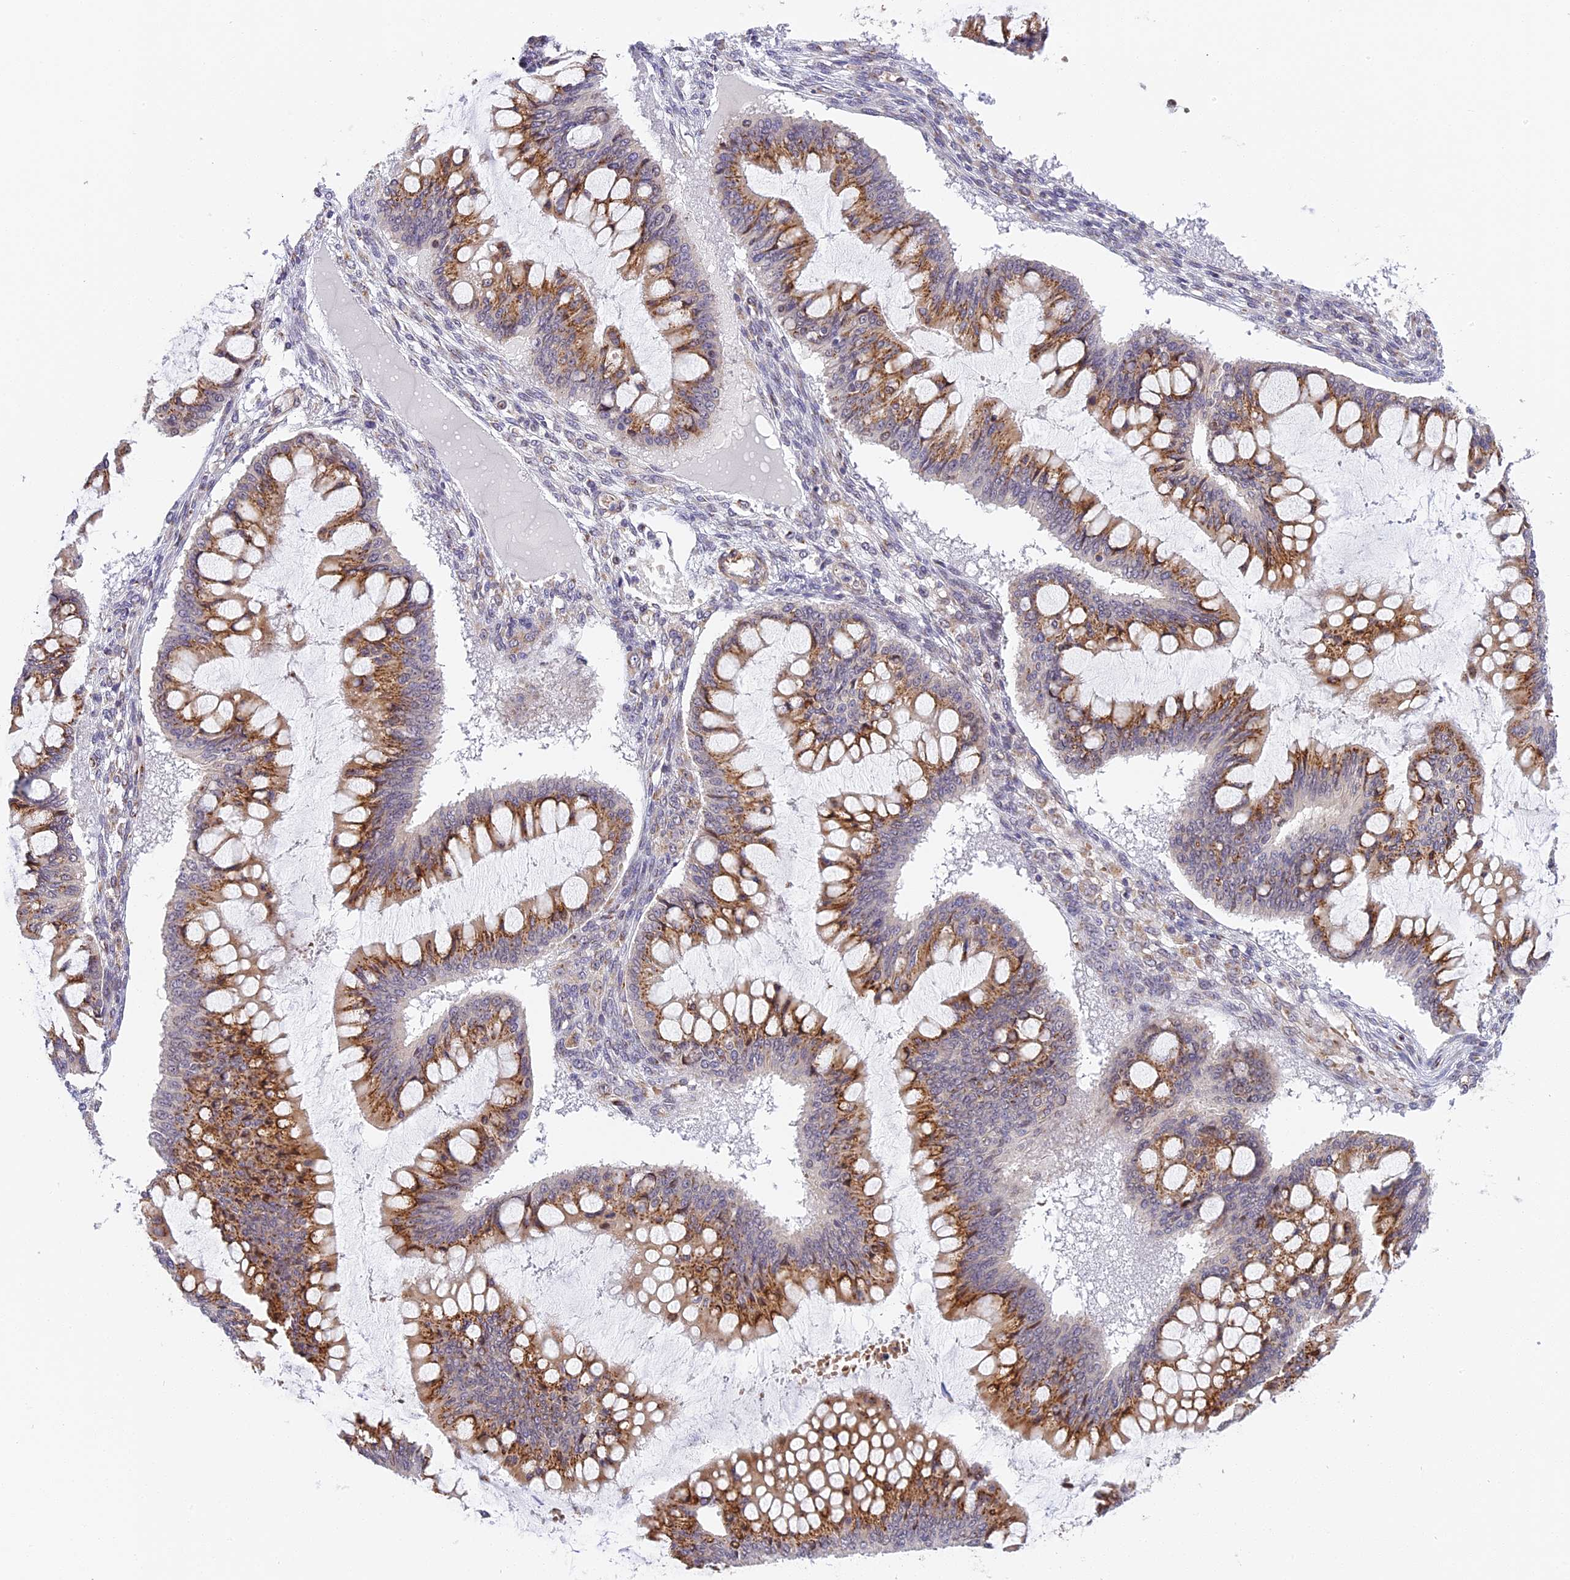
{"staining": {"intensity": "moderate", "quantity": ">75%", "location": "cytoplasmic/membranous"}, "tissue": "ovarian cancer", "cell_type": "Tumor cells", "image_type": "cancer", "snomed": [{"axis": "morphology", "description": "Cystadenocarcinoma, mucinous, NOS"}, {"axis": "topography", "description": "Ovary"}], "caption": "Immunohistochemistry (IHC) of ovarian cancer shows medium levels of moderate cytoplasmic/membranous positivity in approximately >75% of tumor cells. (DAB IHC, brown staining for protein, blue staining for nuclei).", "gene": "HEATR5B", "patient": {"sex": "female", "age": 73}}